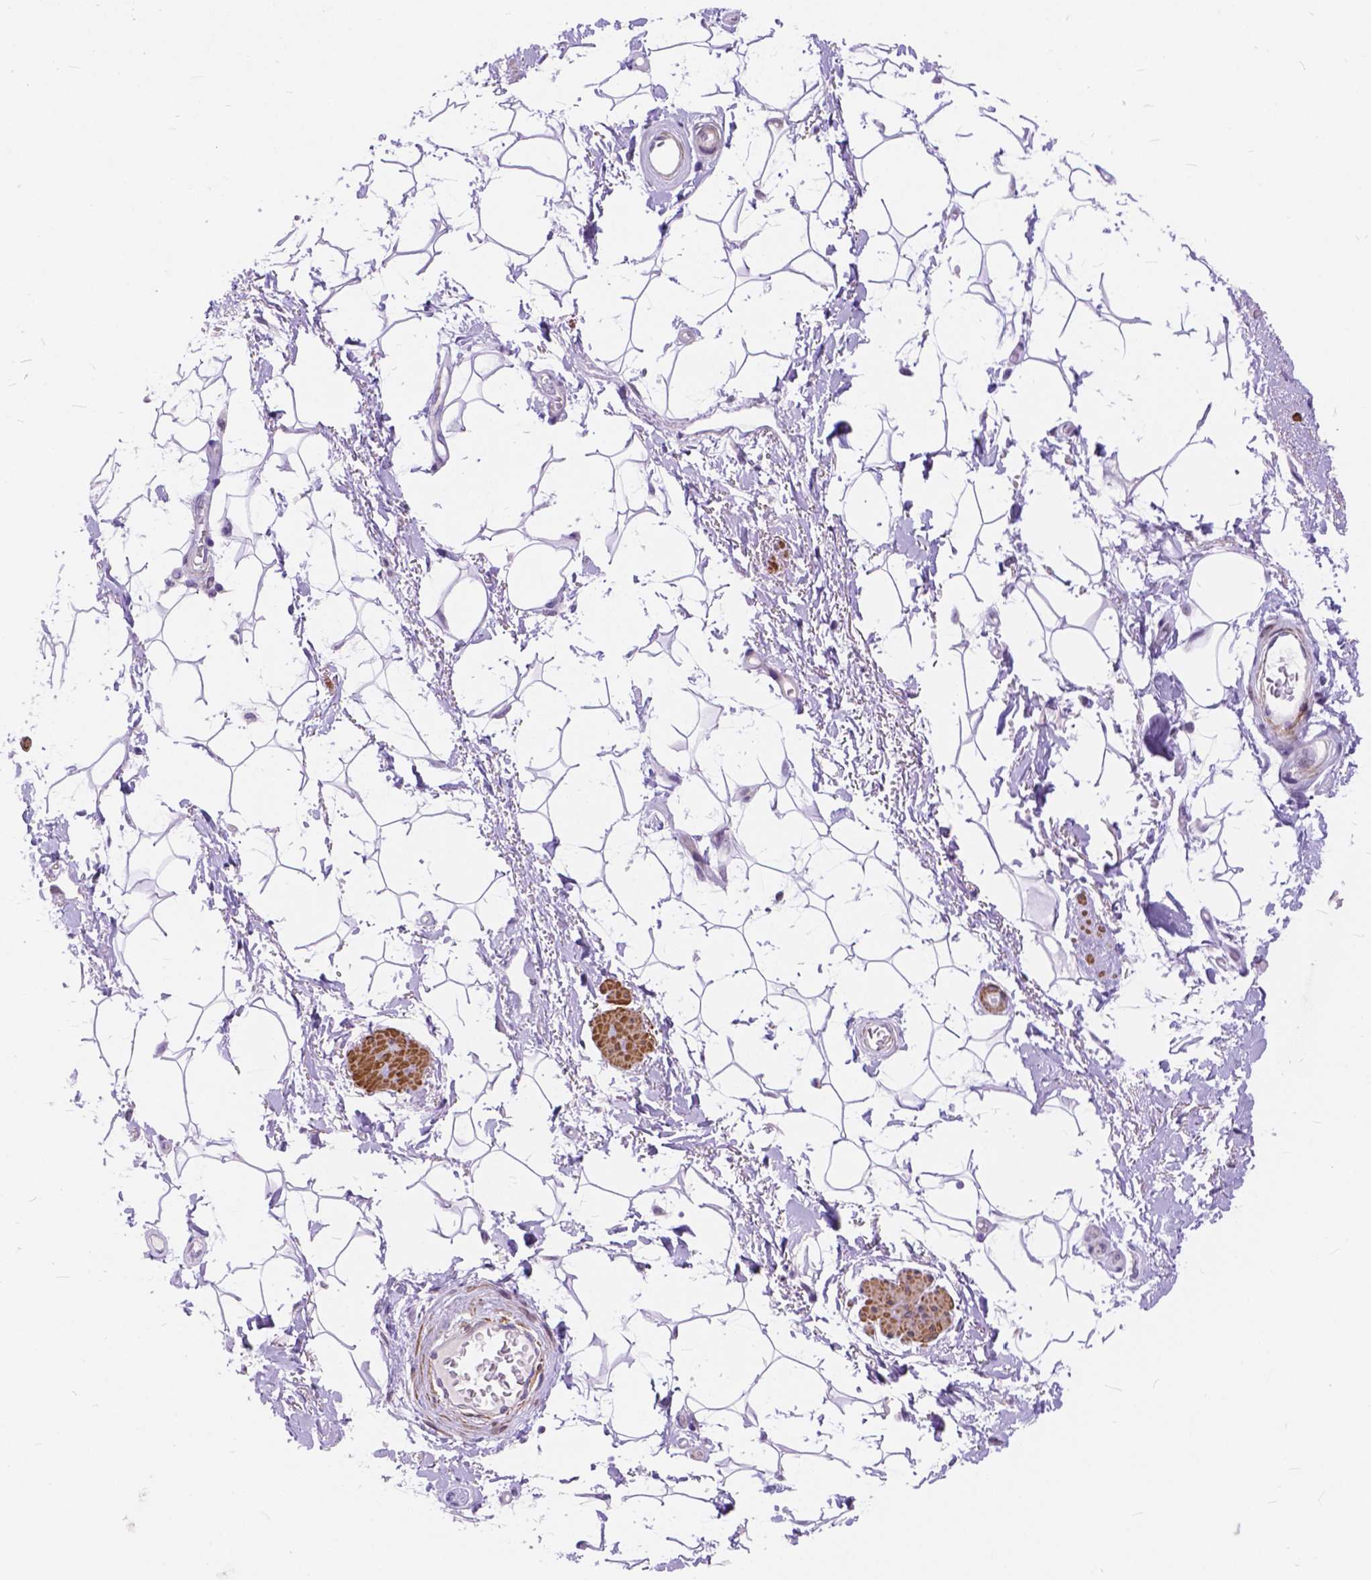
{"staining": {"intensity": "negative", "quantity": "none", "location": "none"}, "tissue": "adipose tissue", "cell_type": "Adipocytes", "image_type": "normal", "snomed": [{"axis": "morphology", "description": "Normal tissue, NOS"}, {"axis": "topography", "description": "Anal"}, {"axis": "topography", "description": "Peripheral nerve tissue"}], "caption": "IHC of normal adipose tissue exhibits no staining in adipocytes.", "gene": "MAN2C1", "patient": {"sex": "male", "age": 51}}